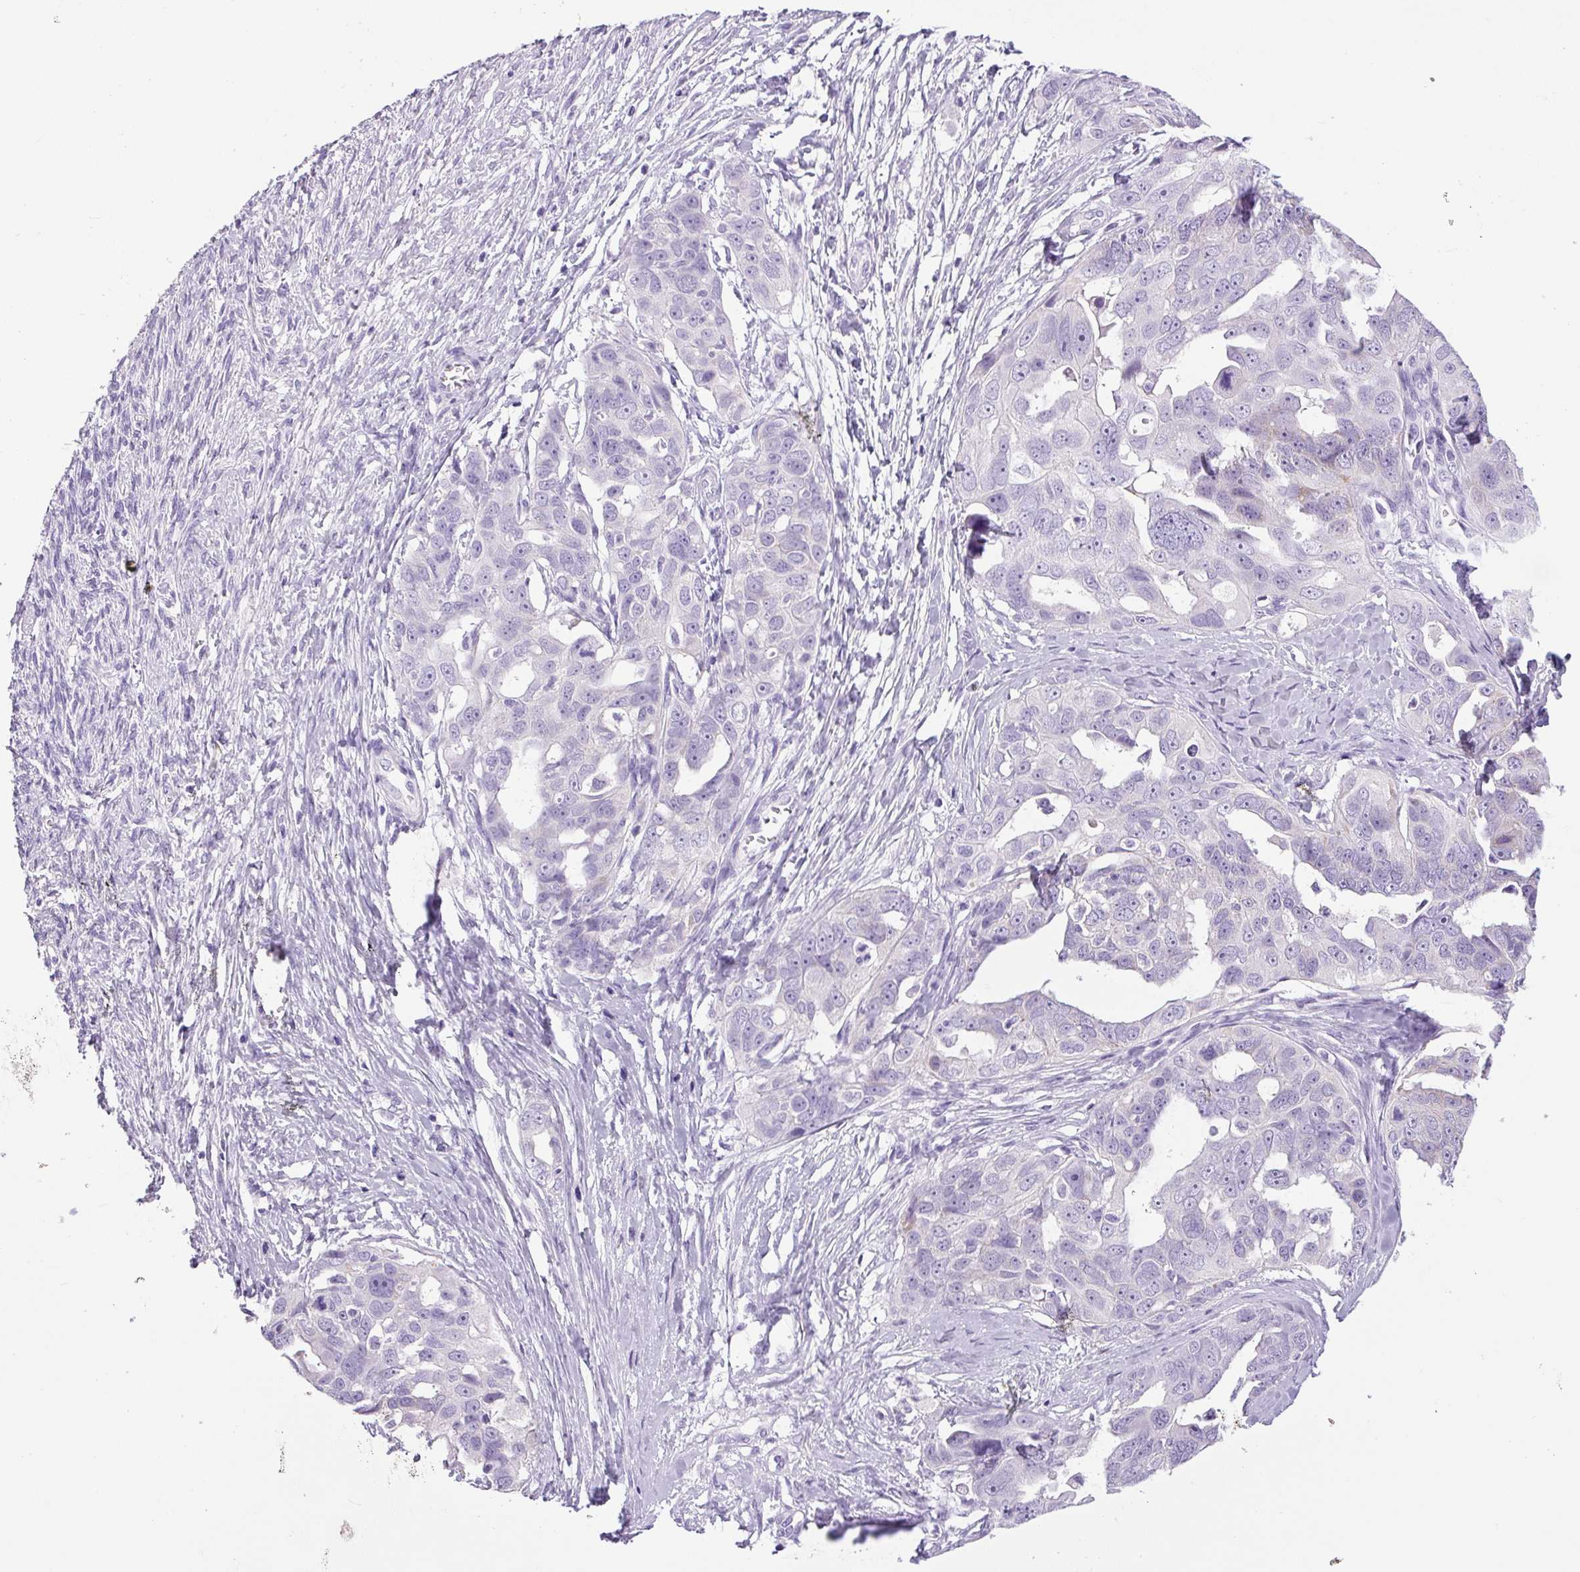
{"staining": {"intensity": "negative", "quantity": "none", "location": "none"}, "tissue": "ovarian cancer", "cell_type": "Tumor cells", "image_type": "cancer", "snomed": [{"axis": "morphology", "description": "Carcinoma, endometroid"}, {"axis": "topography", "description": "Ovary"}], "caption": "Immunohistochemistry image of human endometroid carcinoma (ovarian) stained for a protein (brown), which shows no expression in tumor cells. The staining is performed using DAB brown chromogen with nuclei counter-stained in using hematoxylin.", "gene": "CHGA", "patient": {"sex": "female", "age": 70}}